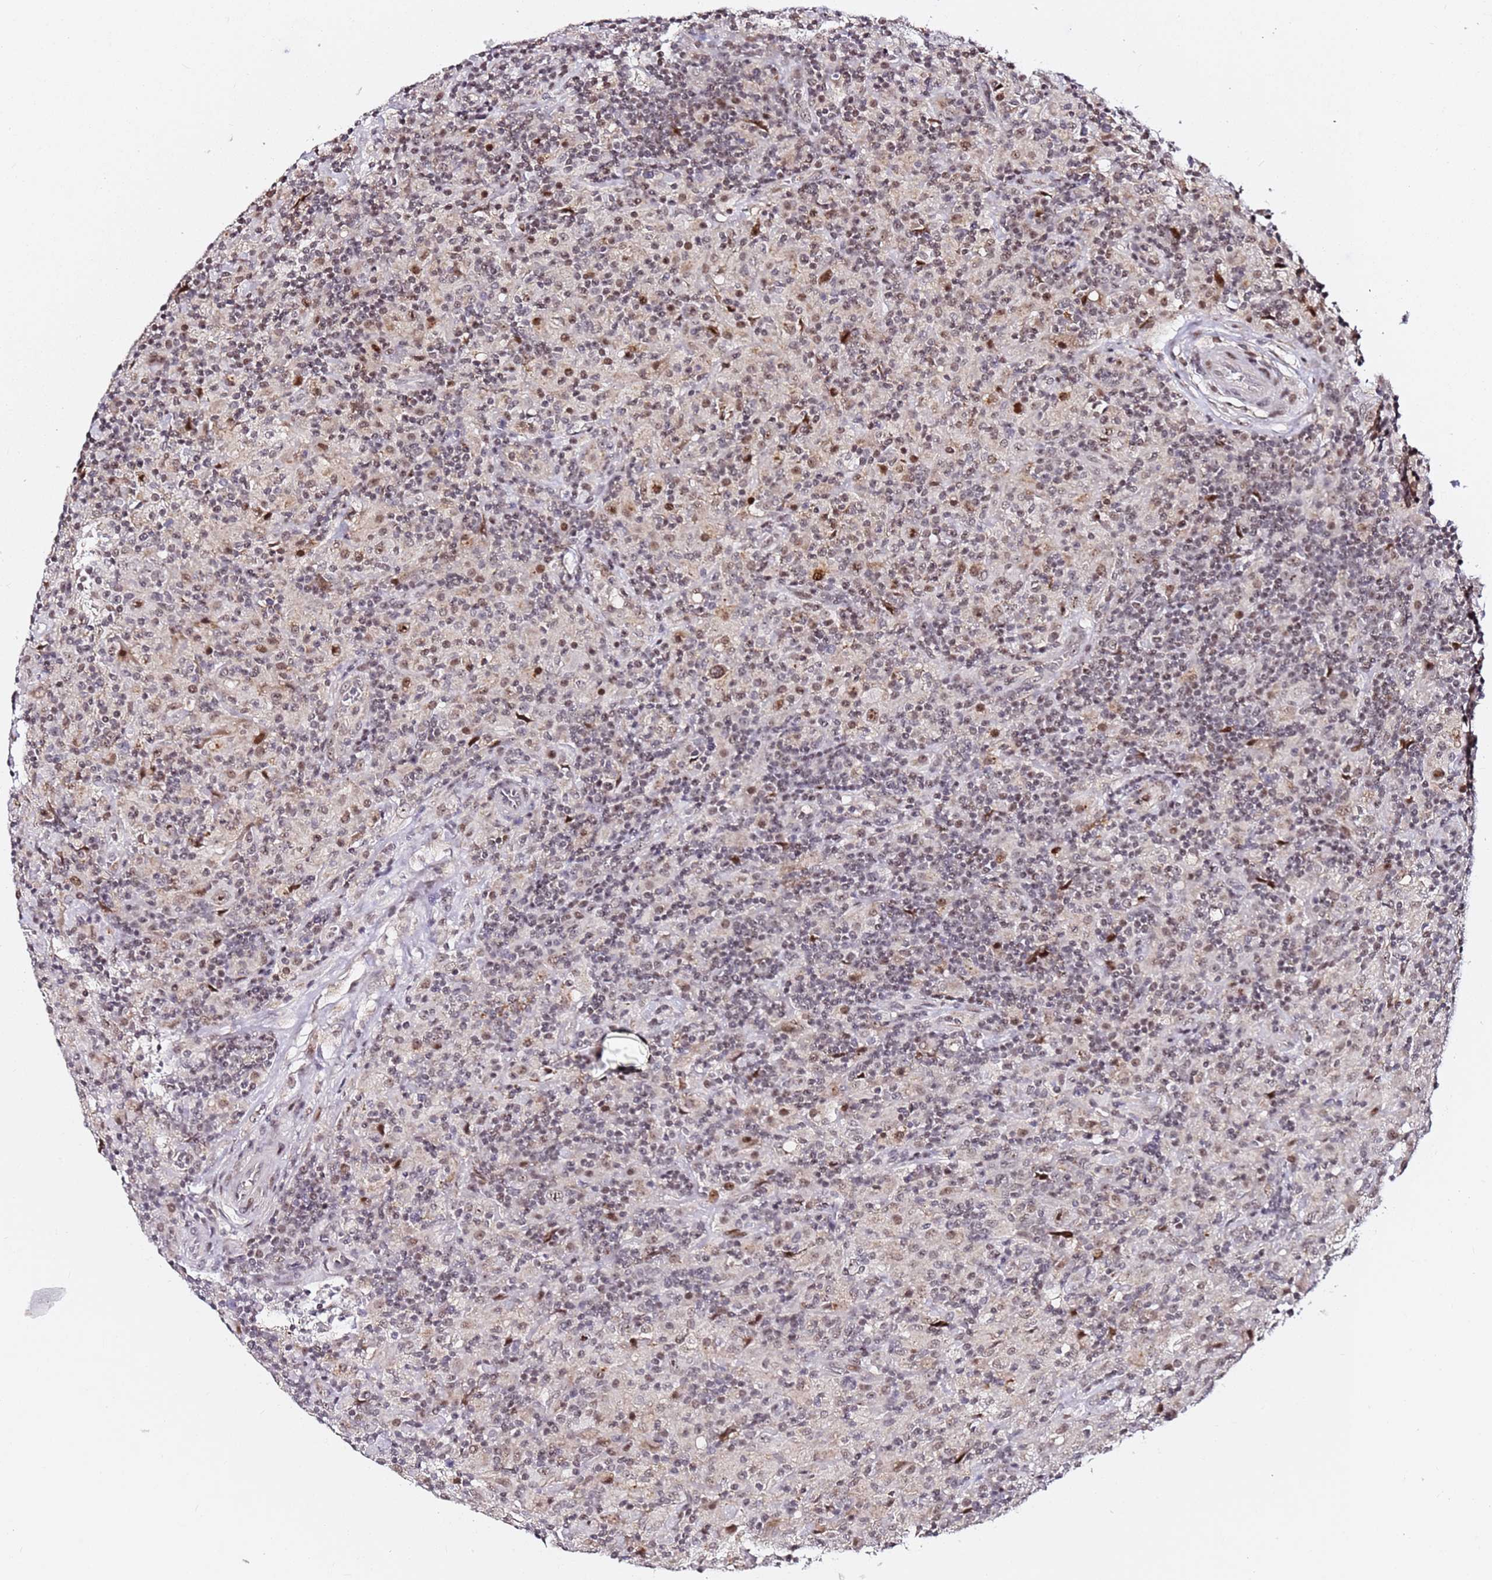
{"staining": {"intensity": "moderate", "quantity": "25%-75%", "location": "nuclear"}, "tissue": "lymphoma", "cell_type": "Tumor cells", "image_type": "cancer", "snomed": [{"axis": "morphology", "description": "Hodgkin's disease, NOS"}, {"axis": "topography", "description": "Lymph node"}], "caption": "Immunohistochemical staining of human lymphoma shows medium levels of moderate nuclear protein staining in about 25%-75% of tumor cells.", "gene": "FCF1", "patient": {"sex": "male", "age": 70}}